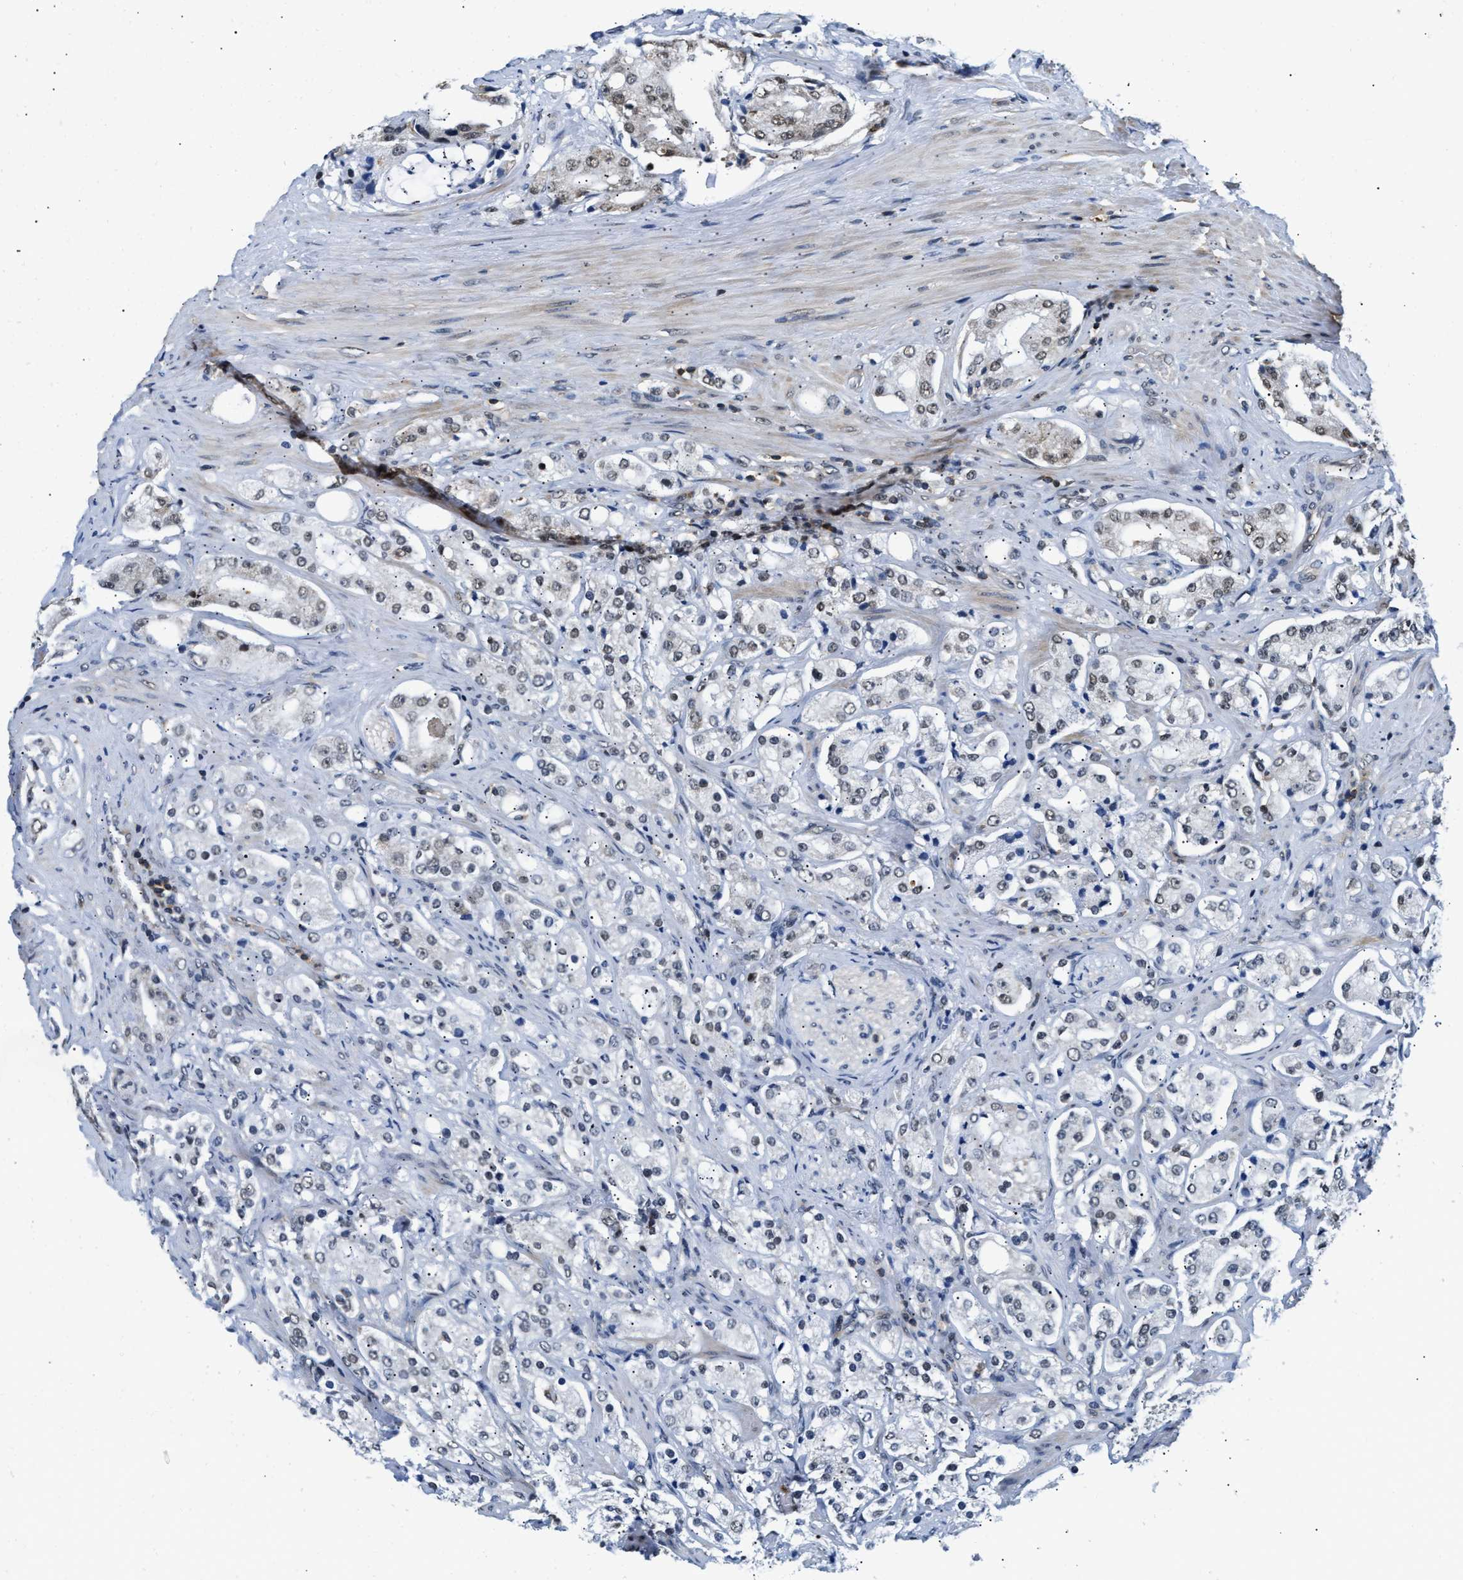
{"staining": {"intensity": "weak", "quantity": "<25%", "location": "nuclear"}, "tissue": "prostate cancer", "cell_type": "Tumor cells", "image_type": "cancer", "snomed": [{"axis": "morphology", "description": "Adenocarcinoma, High grade"}, {"axis": "topography", "description": "Prostate"}], "caption": "An IHC photomicrograph of prostate cancer is shown. There is no staining in tumor cells of prostate cancer.", "gene": "STK10", "patient": {"sex": "male", "age": 68}}